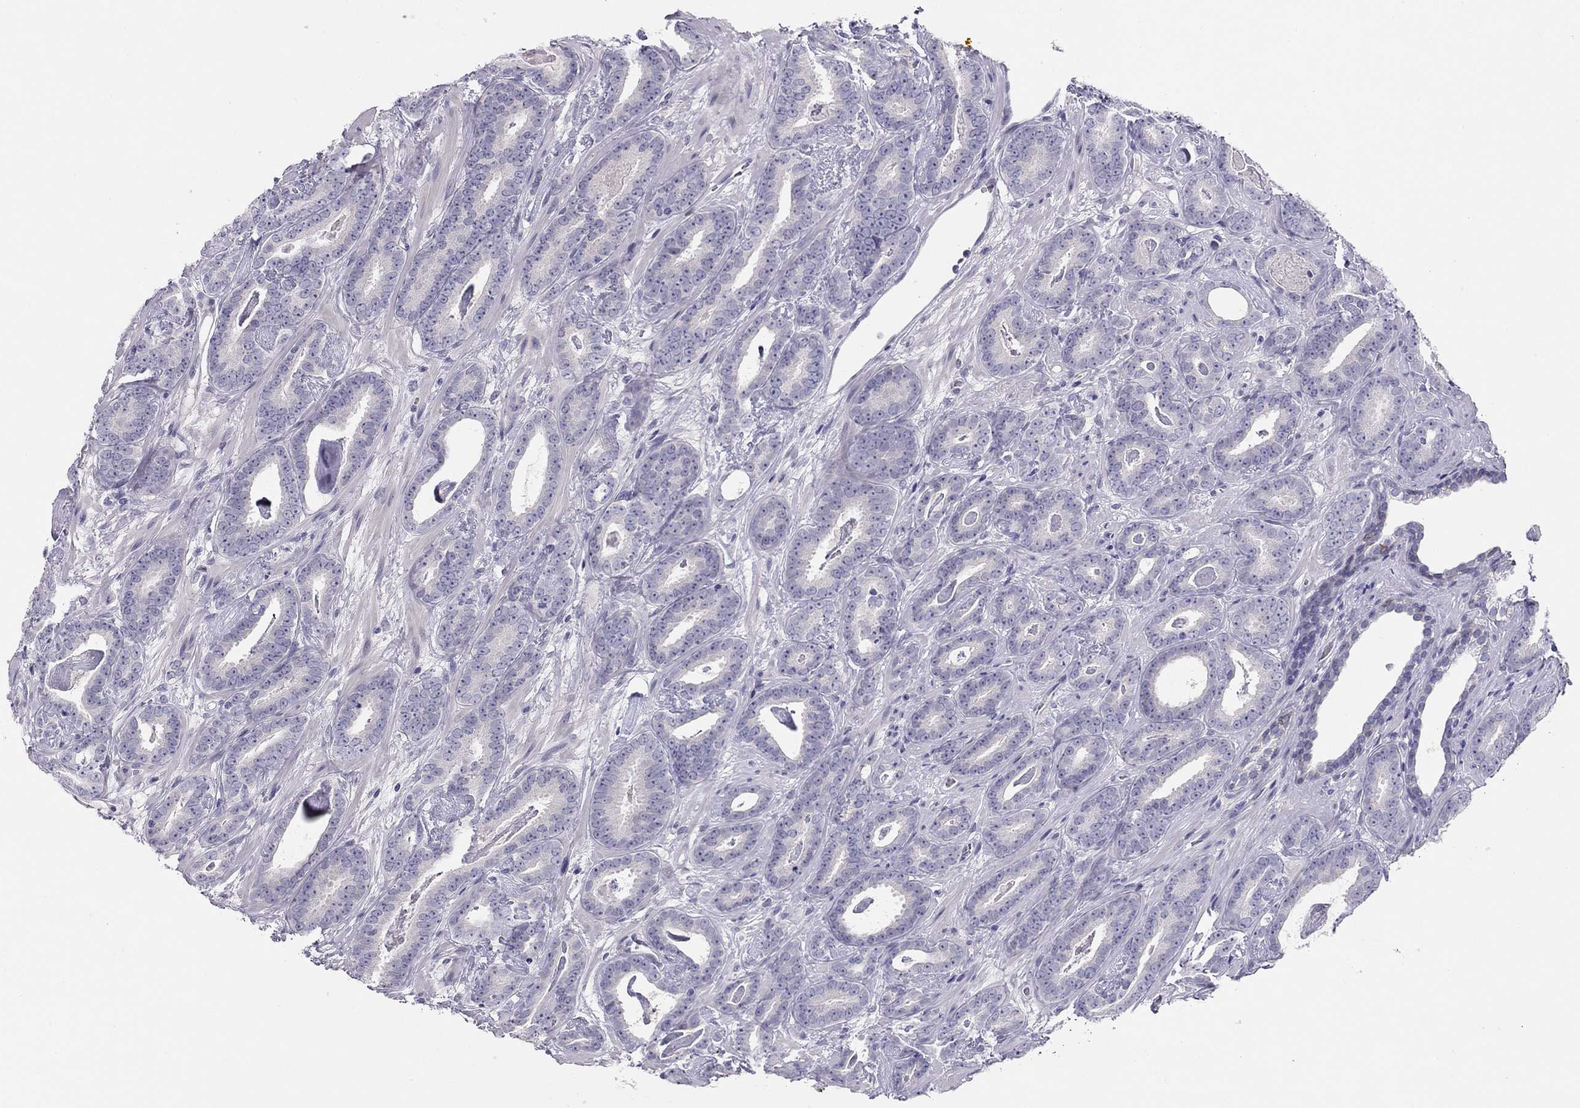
{"staining": {"intensity": "negative", "quantity": "none", "location": "none"}, "tissue": "prostate cancer", "cell_type": "Tumor cells", "image_type": "cancer", "snomed": [{"axis": "morphology", "description": "Adenocarcinoma, Medium grade"}, {"axis": "topography", "description": "Prostate and seminal vesicle, NOS"}, {"axis": "topography", "description": "Prostate"}], "caption": "Immunohistochemistry (IHC) of adenocarcinoma (medium-grade) (prostate) demonstrates no expression in tumor cells.", "gene": "KCNV2", "patient": {"sex": "male", "age": 54}}